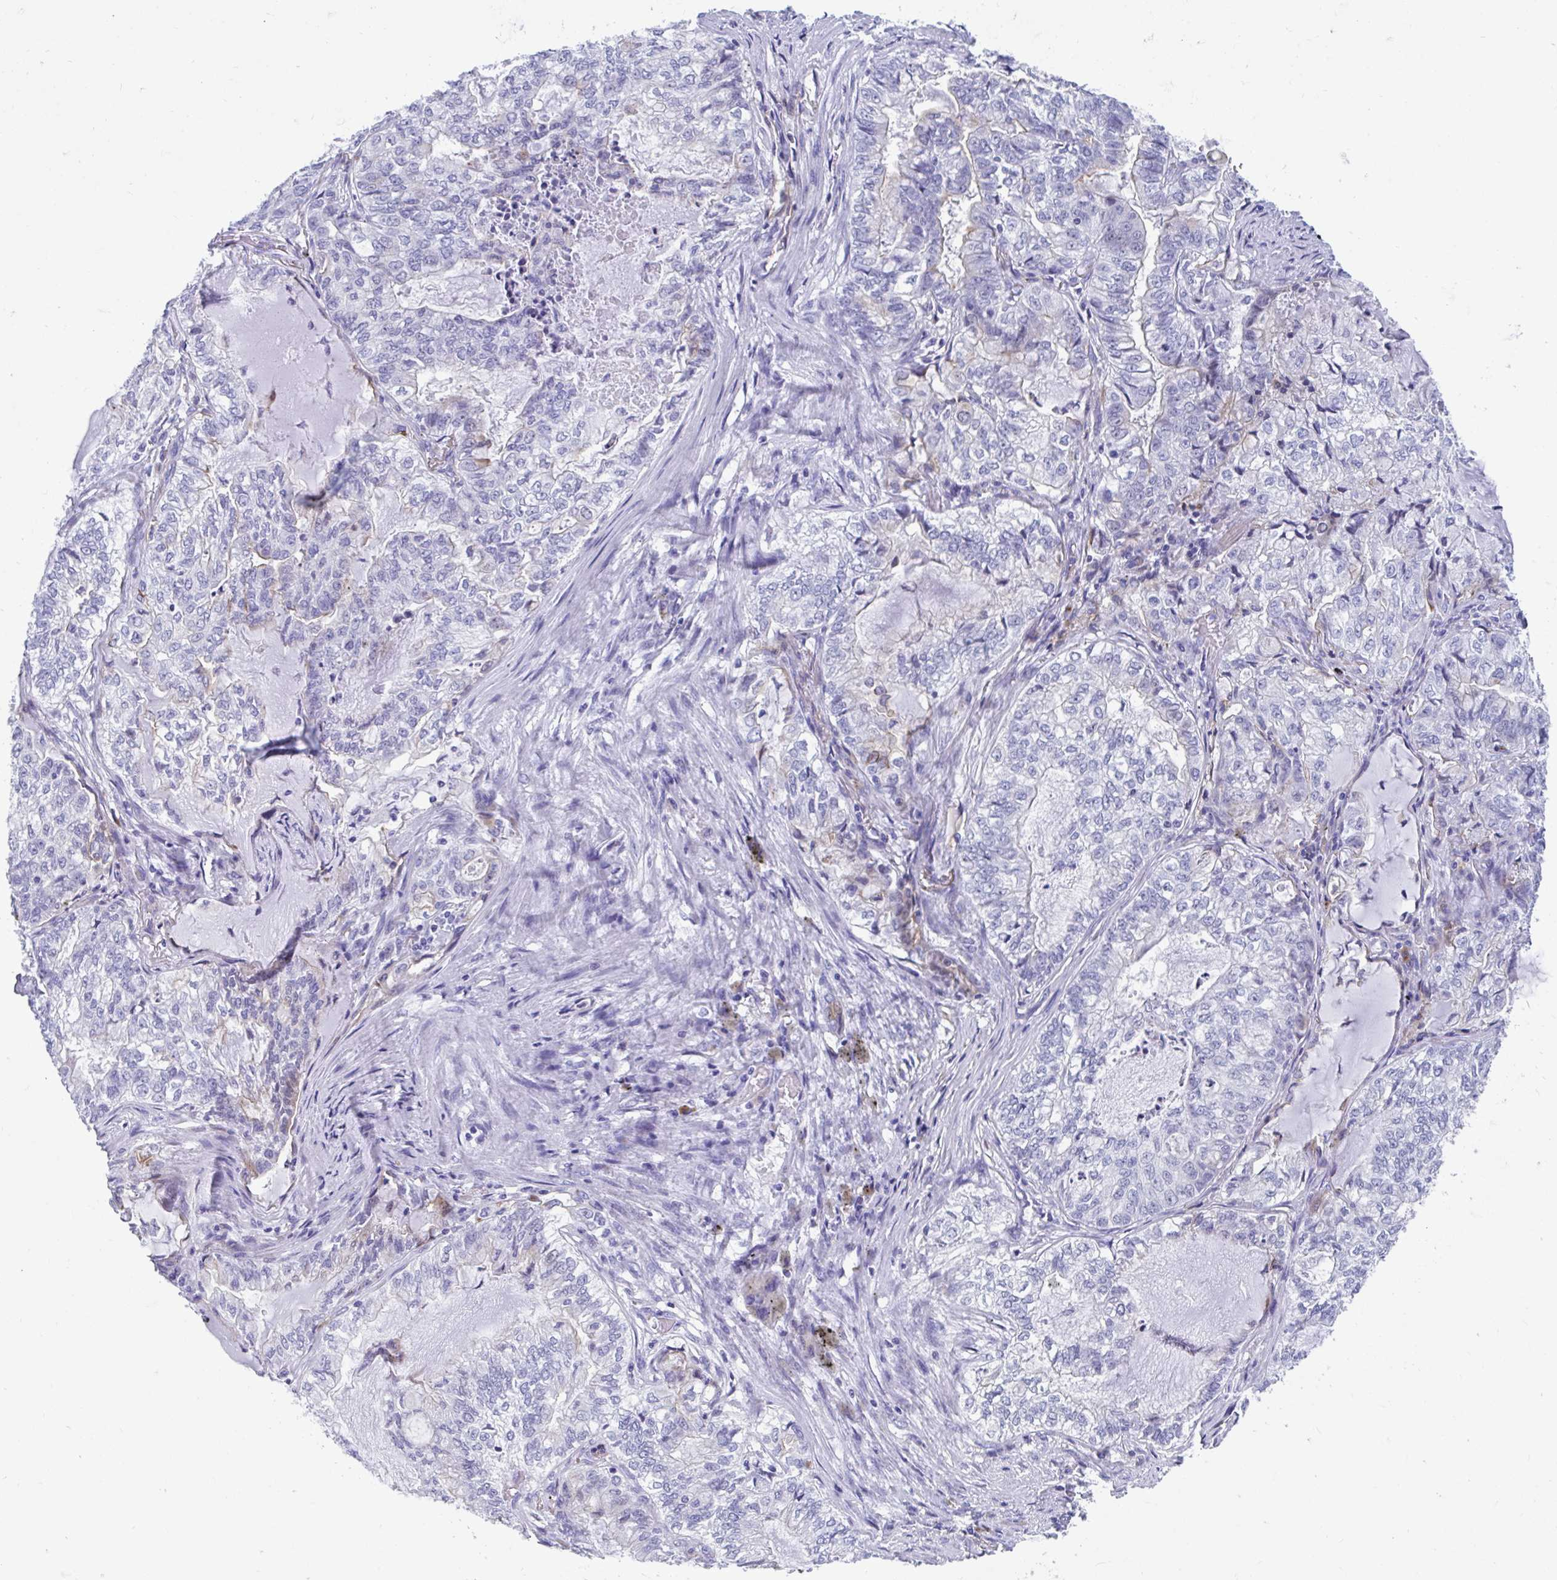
{"staining": {"intensity": "negative", "quantity": "none", "location": "none"}, "tissue": "lung cancer", "cell_type": "Tumor cells", "image_type": "cancer", "snomed": [{"axis": "morphology", "description": "Adenocarcinoma, NOS"}, {"axis": "topography", "description": "Lymph node"}, {"axis": "topography", "description": "Lung"}], "caption": "IHC image of adenocarcinoma (lung) stained for a protein (brown), which exhibits no expression in tumor cells.", "gene": "TTC30B", "patient": {"sex": "male", "age": 66}}